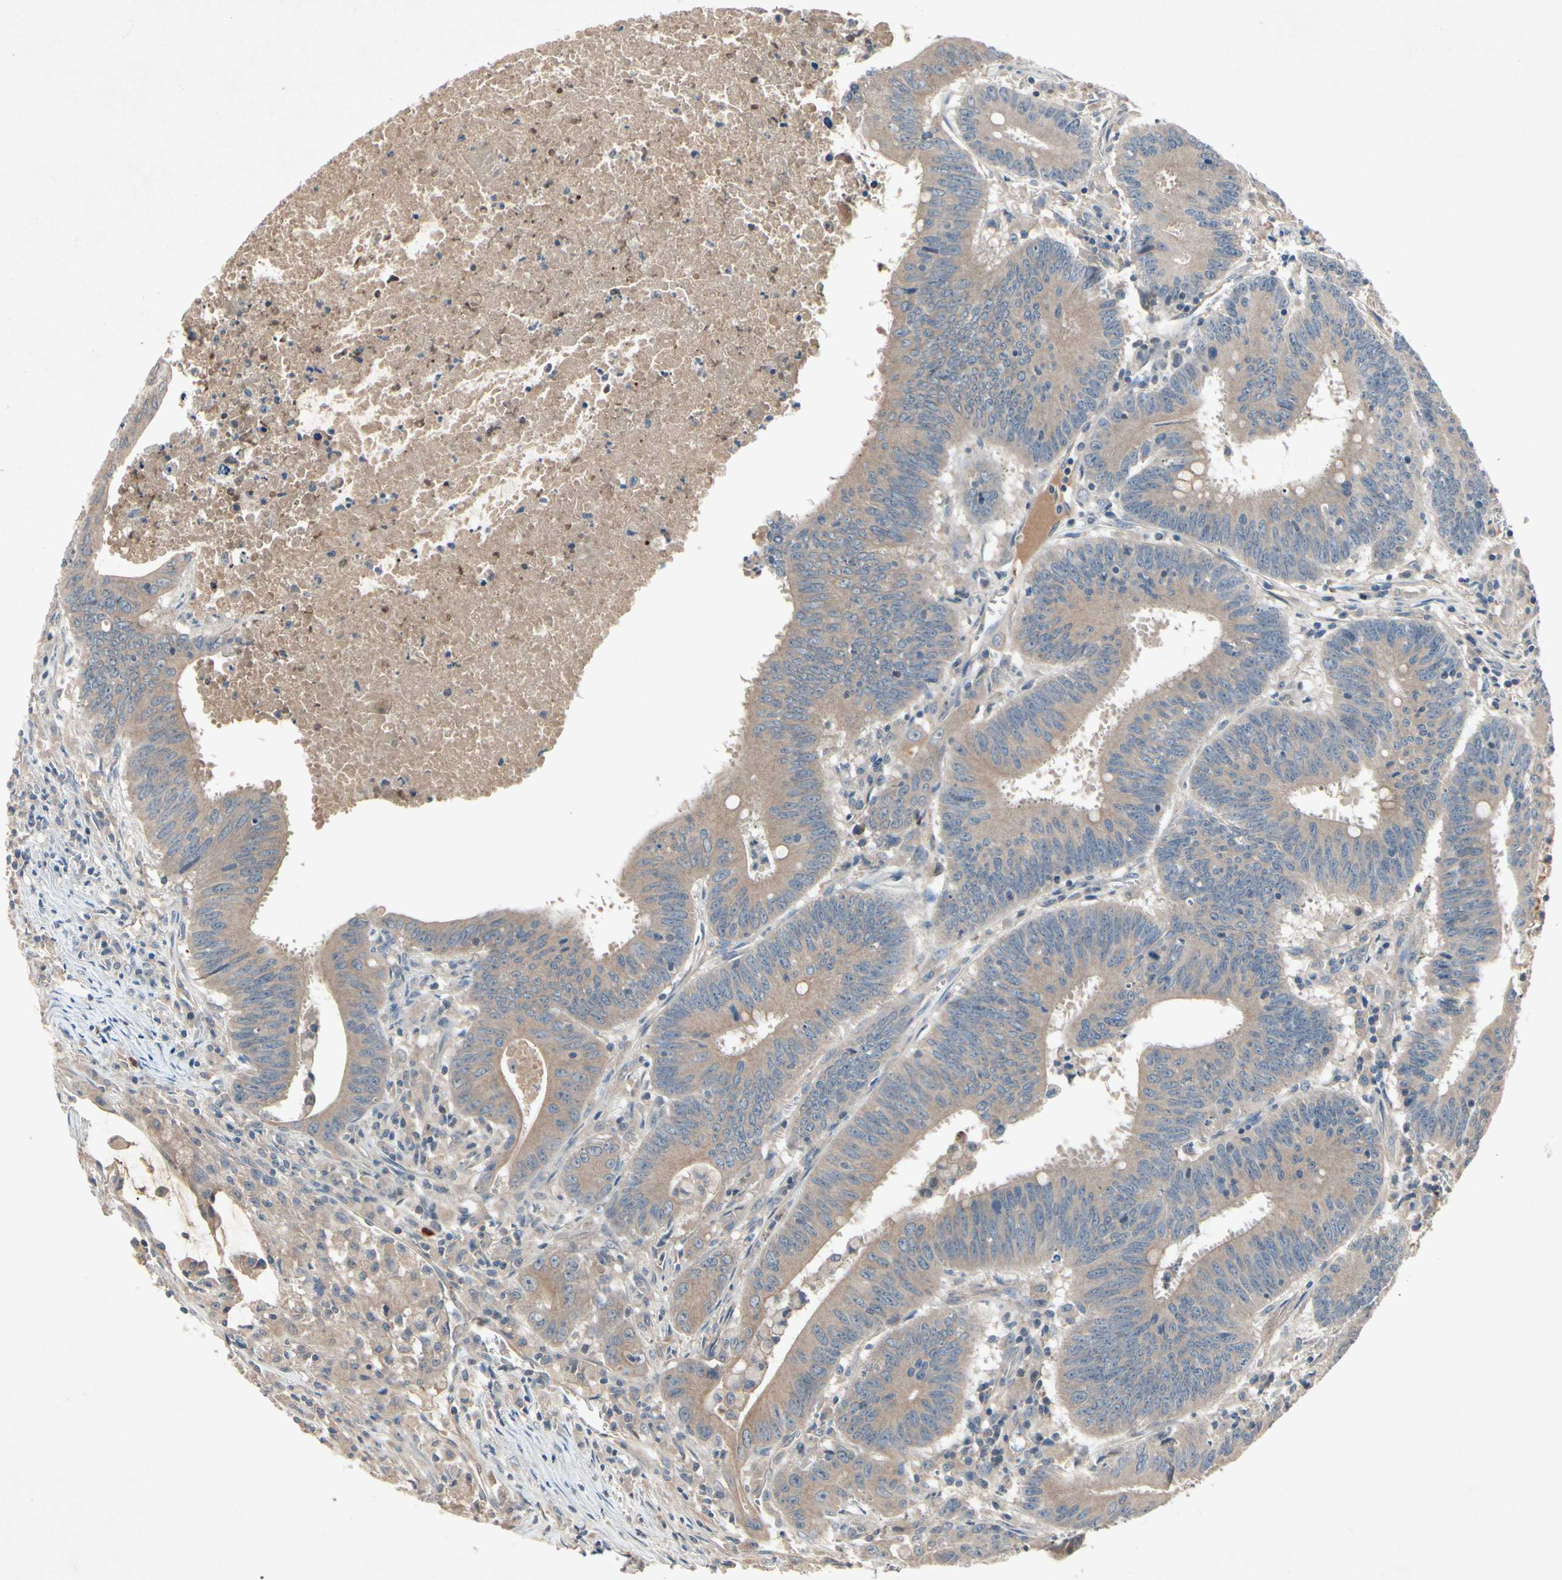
{"staining": {"intensity": "weak", "quantity": ">75%", "location": "cytoplasmic/membranous"}, "tissue": "colorectal cancer", "cell_type": "Tumor cells", "image_type": "cancer", "snomed": [{"axis": "morphology", "description": "Adenocarcinoma, NOS"}, {"axis": "topography", "description": "Colon"}], "caption": "Immunohistochemical staining of adenocarcinoma (colorectal) shows low levels of weak cytoplasmic/membranous protein staining in approximately >75% of tumor cells.", "gene": "IL1RL1", "patient": {"sex": "male", "age": 45}}